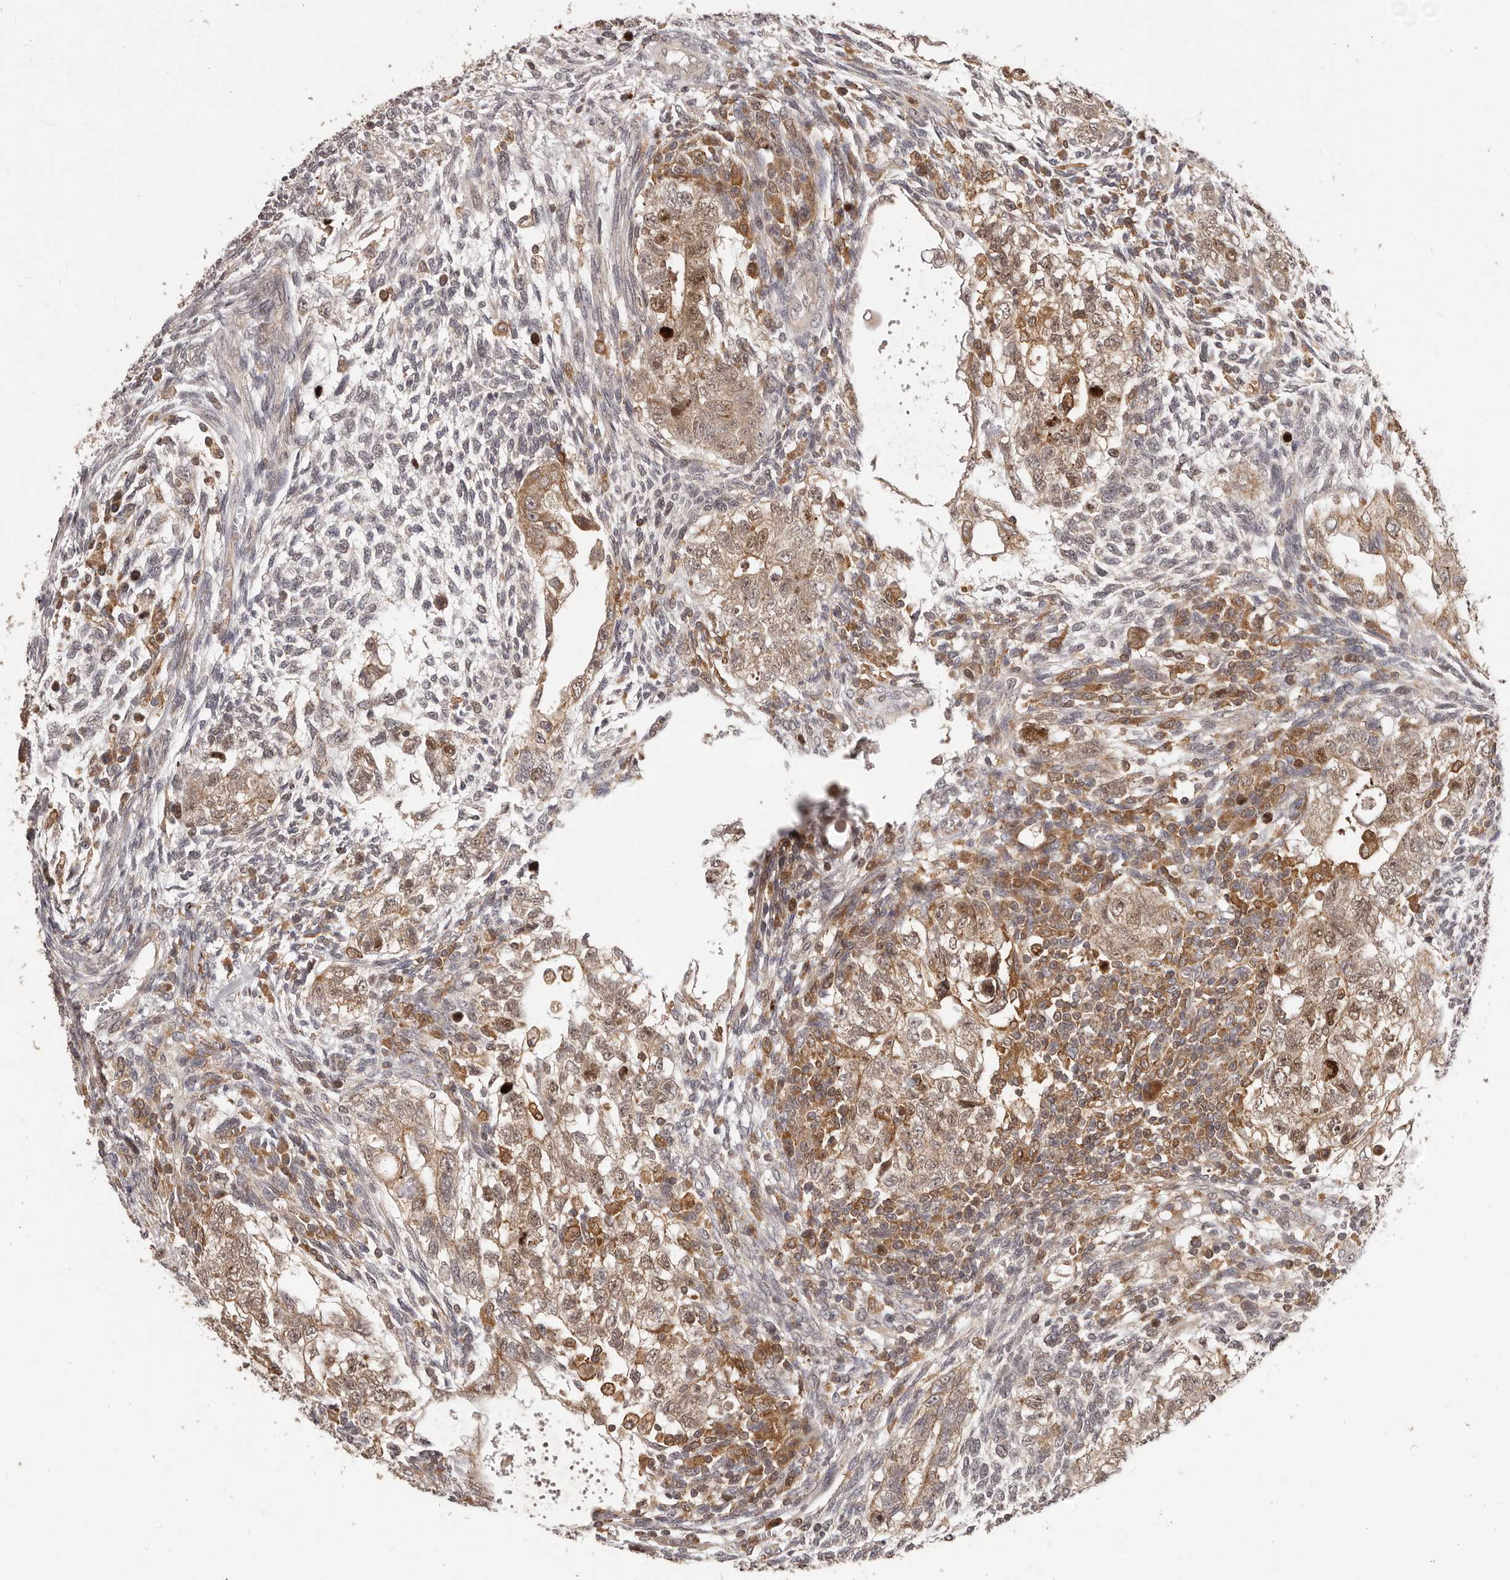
{"staining": {"intensity": "moderate", "quantity": ">75%", "location": "cytoplasmic/membranous,nuclear"}, "tissue": "testis cancer", "cell_type": "Tumor cells", "image_type": "cancer", "snomed": [{"axis": "morphology", "description": "Carcinoma, Embryonal, NOS"}, {"axis": "topography", "description": "Testis"}], "caption": "Protein staining of testis embryonal carcinoma tissue shows moderate cytoplasmic/membranous and nuclear staining in about >75% of tumor cells.", "gene": "RNF187", "patient": {"sex": "male", "age": 37}}